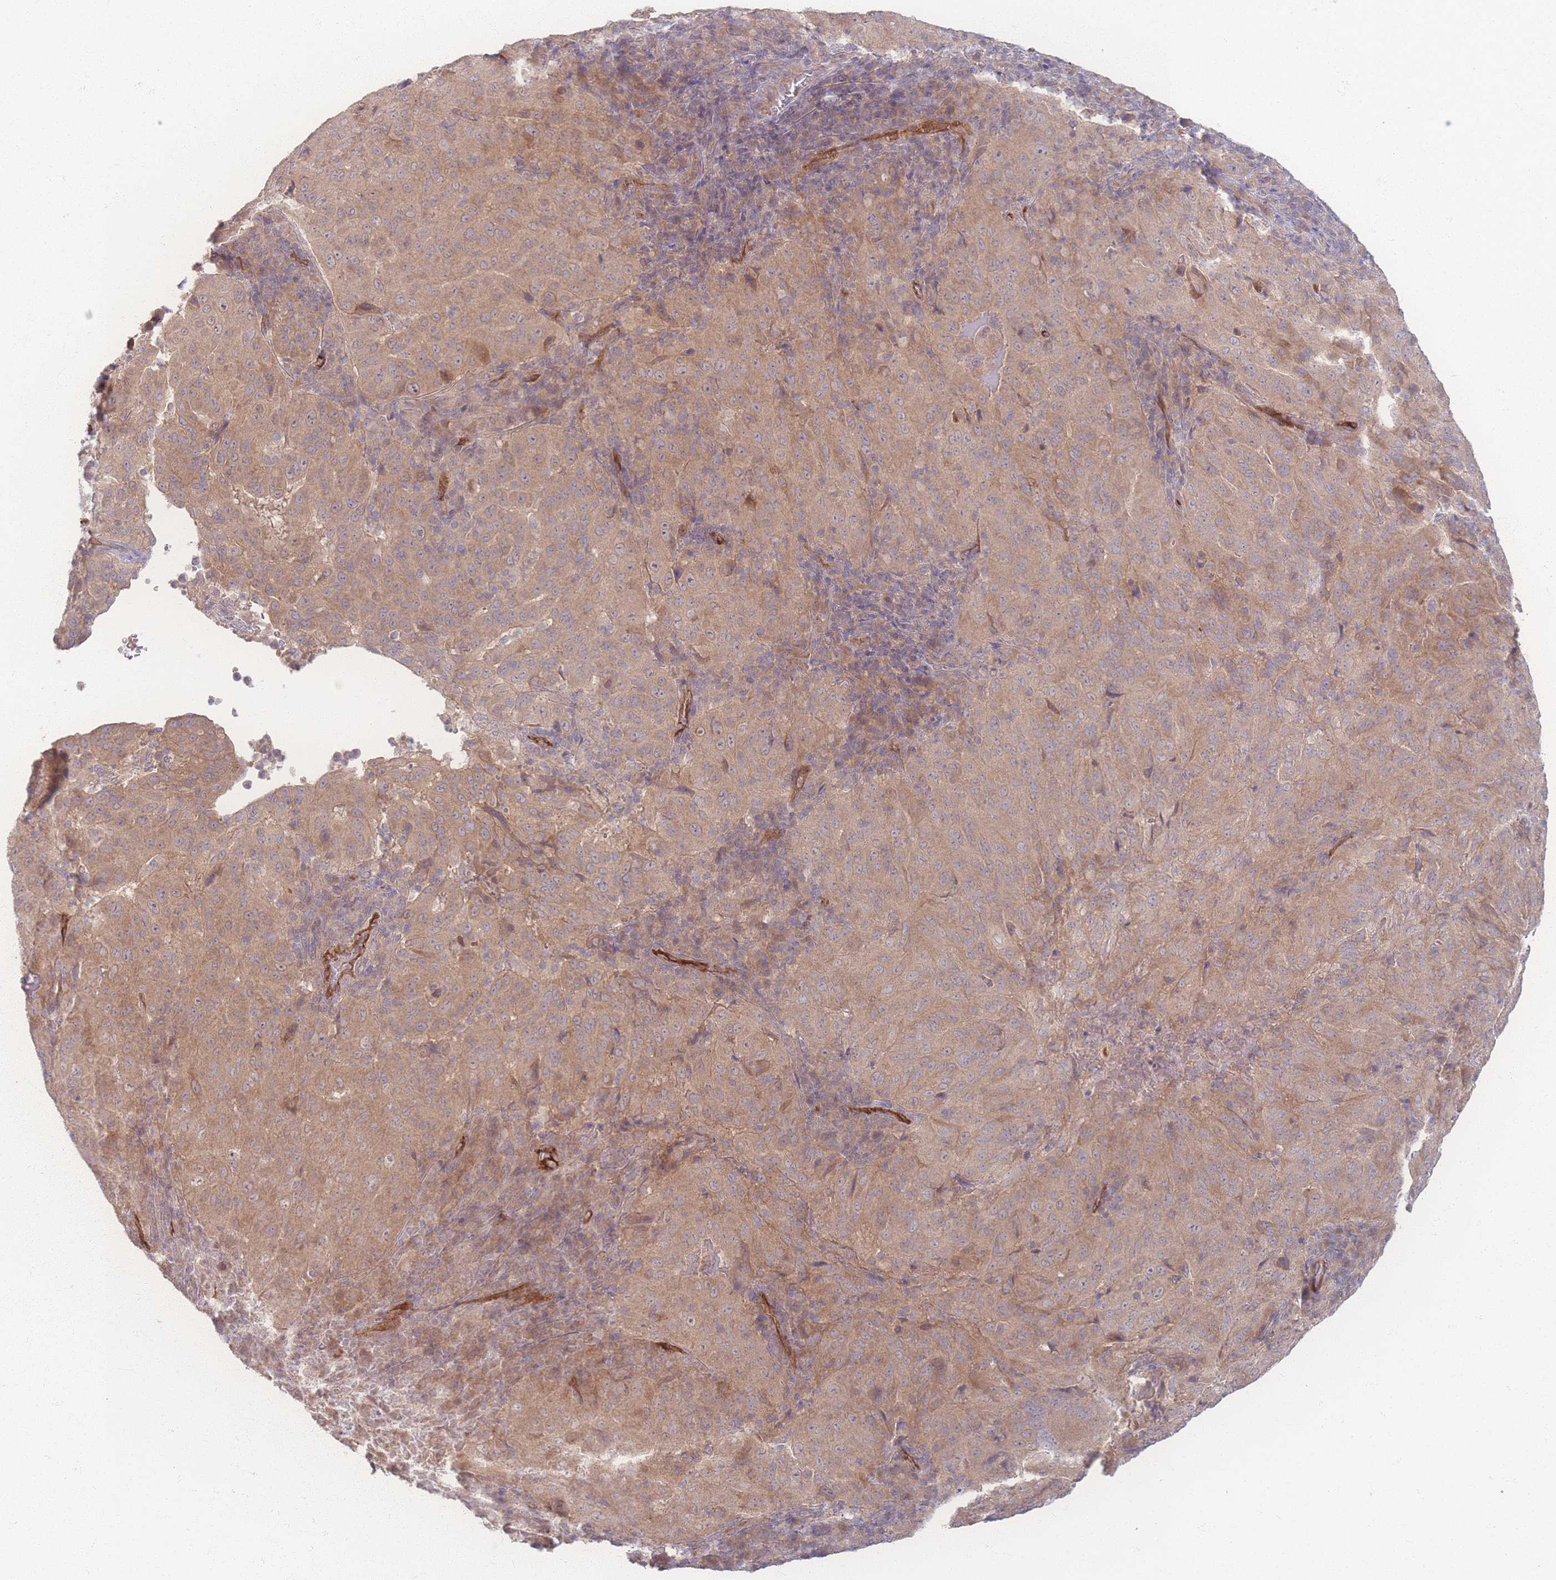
{"staining": {"intensity": "moderate", "quantity": ">75%", "location": "cytoplasmic/membranous"}, "tissue": "pancreatic cancer", "cell_type": "Tumor cells", "image_type": "cancer", "snomed": [{"axis": "morphology", "description": "Adenocarcinoma, NOS"}, {"axis": "topography", "description": "Pancreas"}], "caption": "A histopathology image showing moderate cytoplasmic/membranous positivity in approximately >75% of tumor cells in pancreatic cancer (adenocarcinoma), as visualized by brown immunohistochemical staining.", "gene": "INSR", "patient": {"sex": "male", "age": 63}}